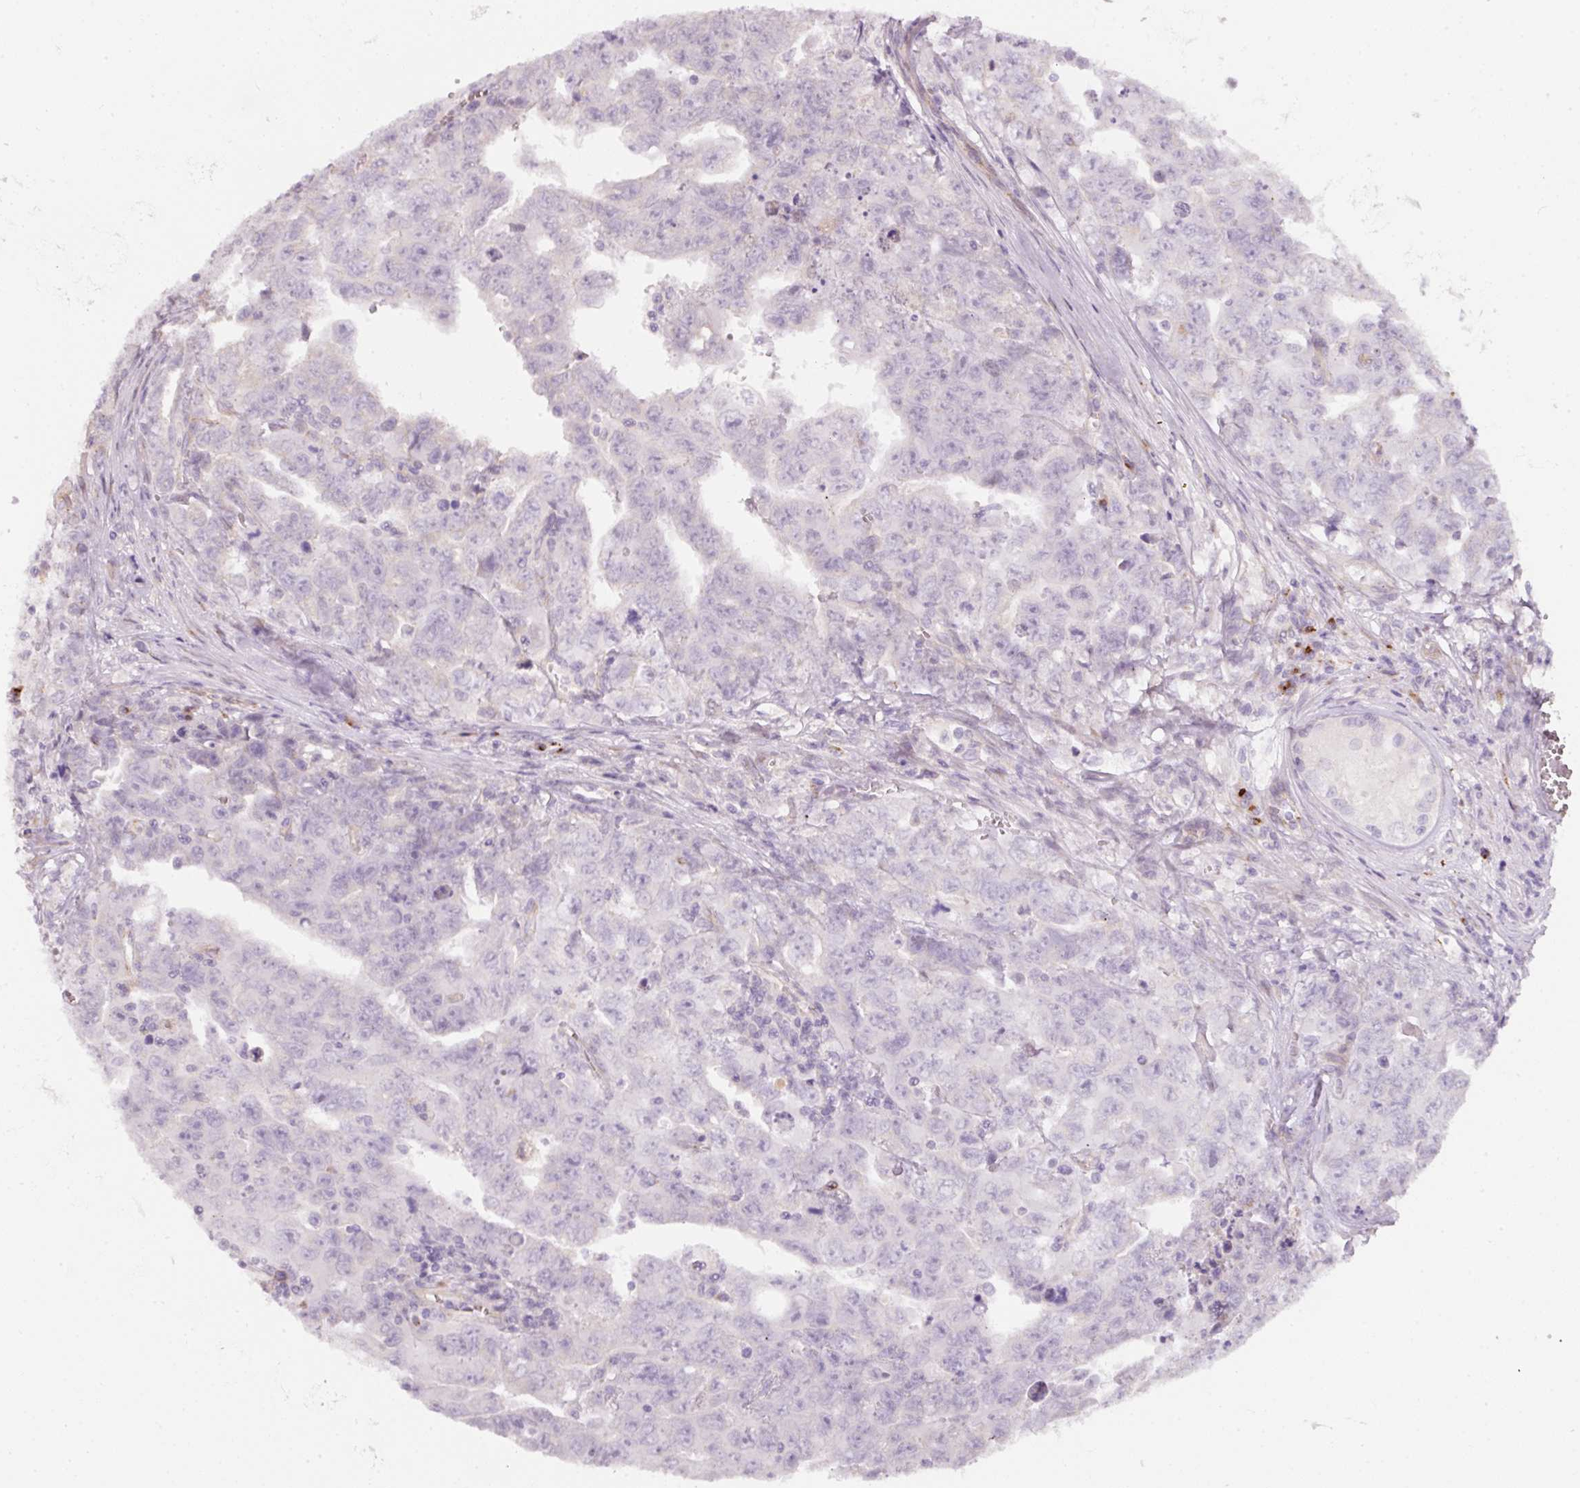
{"staining": {"intensity": "negative", "quantity": "none", "location": "none"}, "tissue": "testis cancer", "cell_type": "Tumor cells", "image_type": "cancer", "snomed": [{"axis": "morphology", "description": "Carcinoma, Embryonal, NOS"}, {"axis": "topography", "description": "Testis"}], "caption": "The image shows no staining of tumor cells in testis cancer (embryonal carcinoma).", "gene": "NBPF11", "patient": {"sex": "male", "age": 24}}